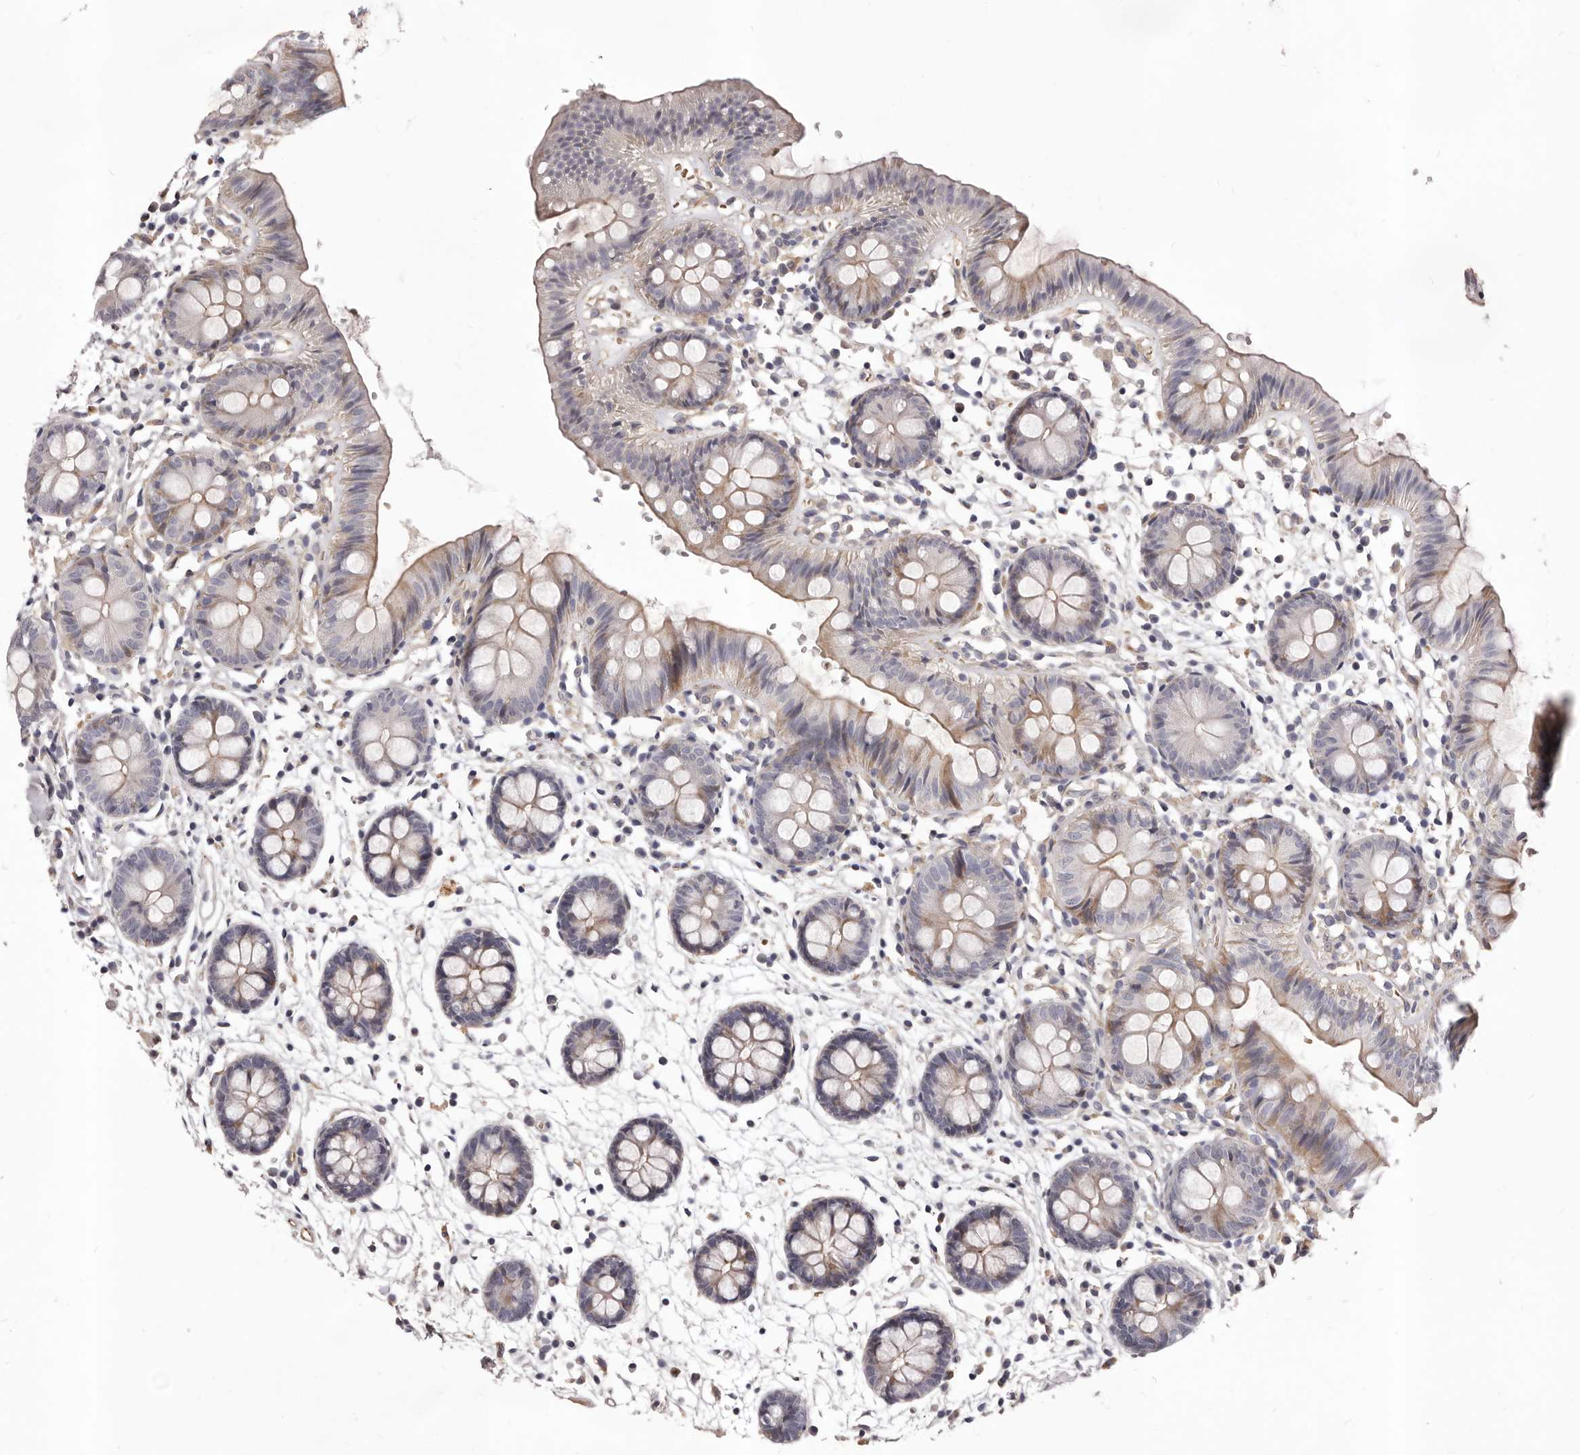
{"staining": {"intensity": "weak", "quantity": ">75%", "location": "cytoplasmic/membranous"}, "tissue": "colon", "cell_type": "Endothelial cells", "image_type": "normal", "snomed": [{"axis": "morphology", "description": "Normal tissue, NOS"}, {"axis": "topography", "description": "Colon"}], "caption": "Endothelial cells show low levels of weak cytoplasmic/membranous positivity in about >75% of cells in benign human colon. Using DAB (3,3'-diaminobenzidine) (brown) and hematoxylin (blue) stains, captured at high magnification using brightfield microscopy.", "gene": "ALPK1", "patient": {"sex": "male", "age": 56}}